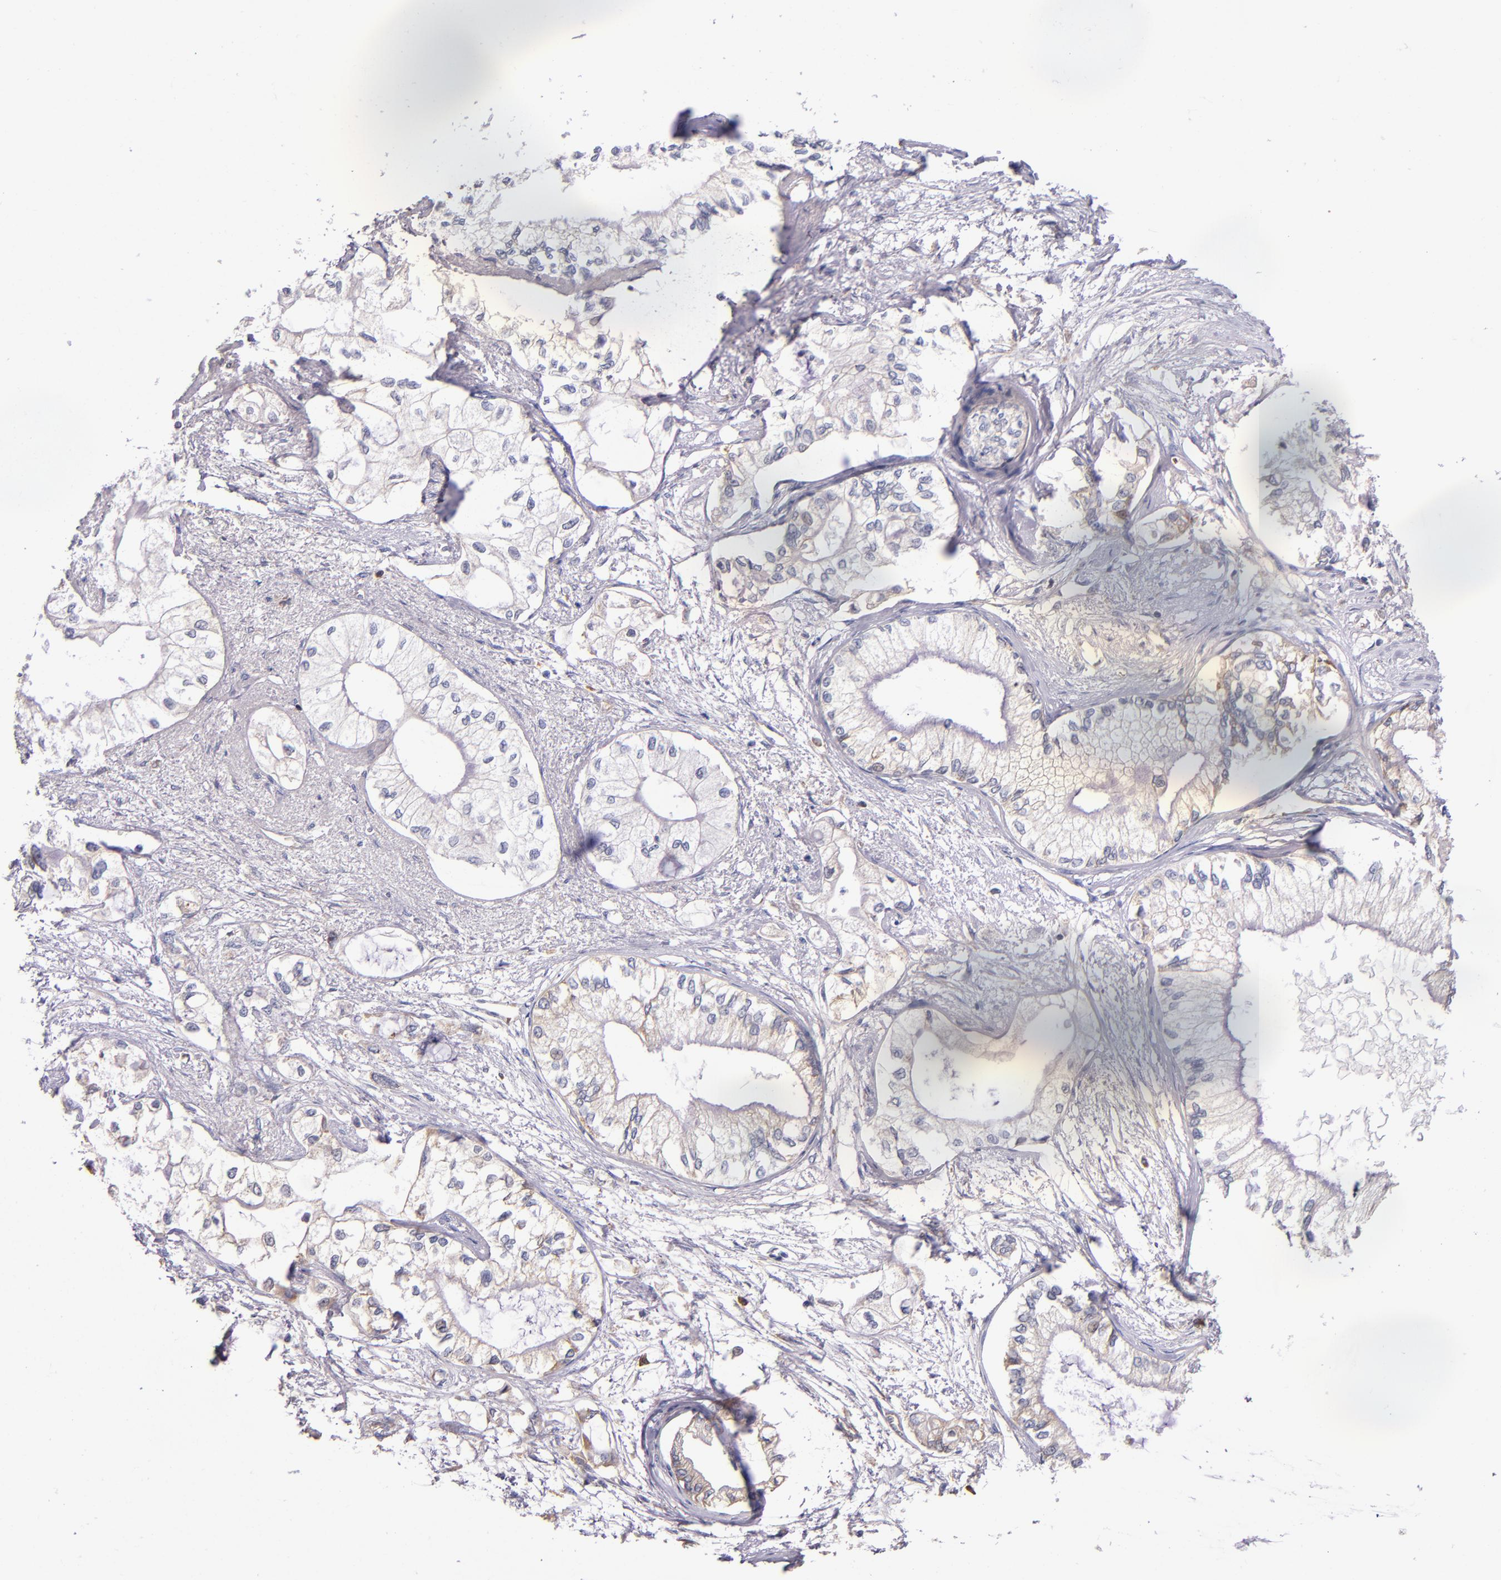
{"staining": {"intensity": "weak", "quantity": "<25%", "location": "cytoplasmic/membranous"}, "tissue": "pancreatic cancer", "cell_type": "Tumor cells", "image_type": "cancer", "snomed": [{"axis": "morphology", "description": "Adenocarcinoma, NOS"}, {"axis": "topography", "description": "Pancreas"}], "caption": "This is a image of IHC staining of pancreatic adenocarcinoma, which shows no staining in tumor cells. The staining is performed using DAB (3,3'-diaminobenzidine) brown chromogen with nuclei counter-stained in using hematoxylin.", "gene": "EIF4ENIF1", "patient": {"sex": "male", "age": 79}}